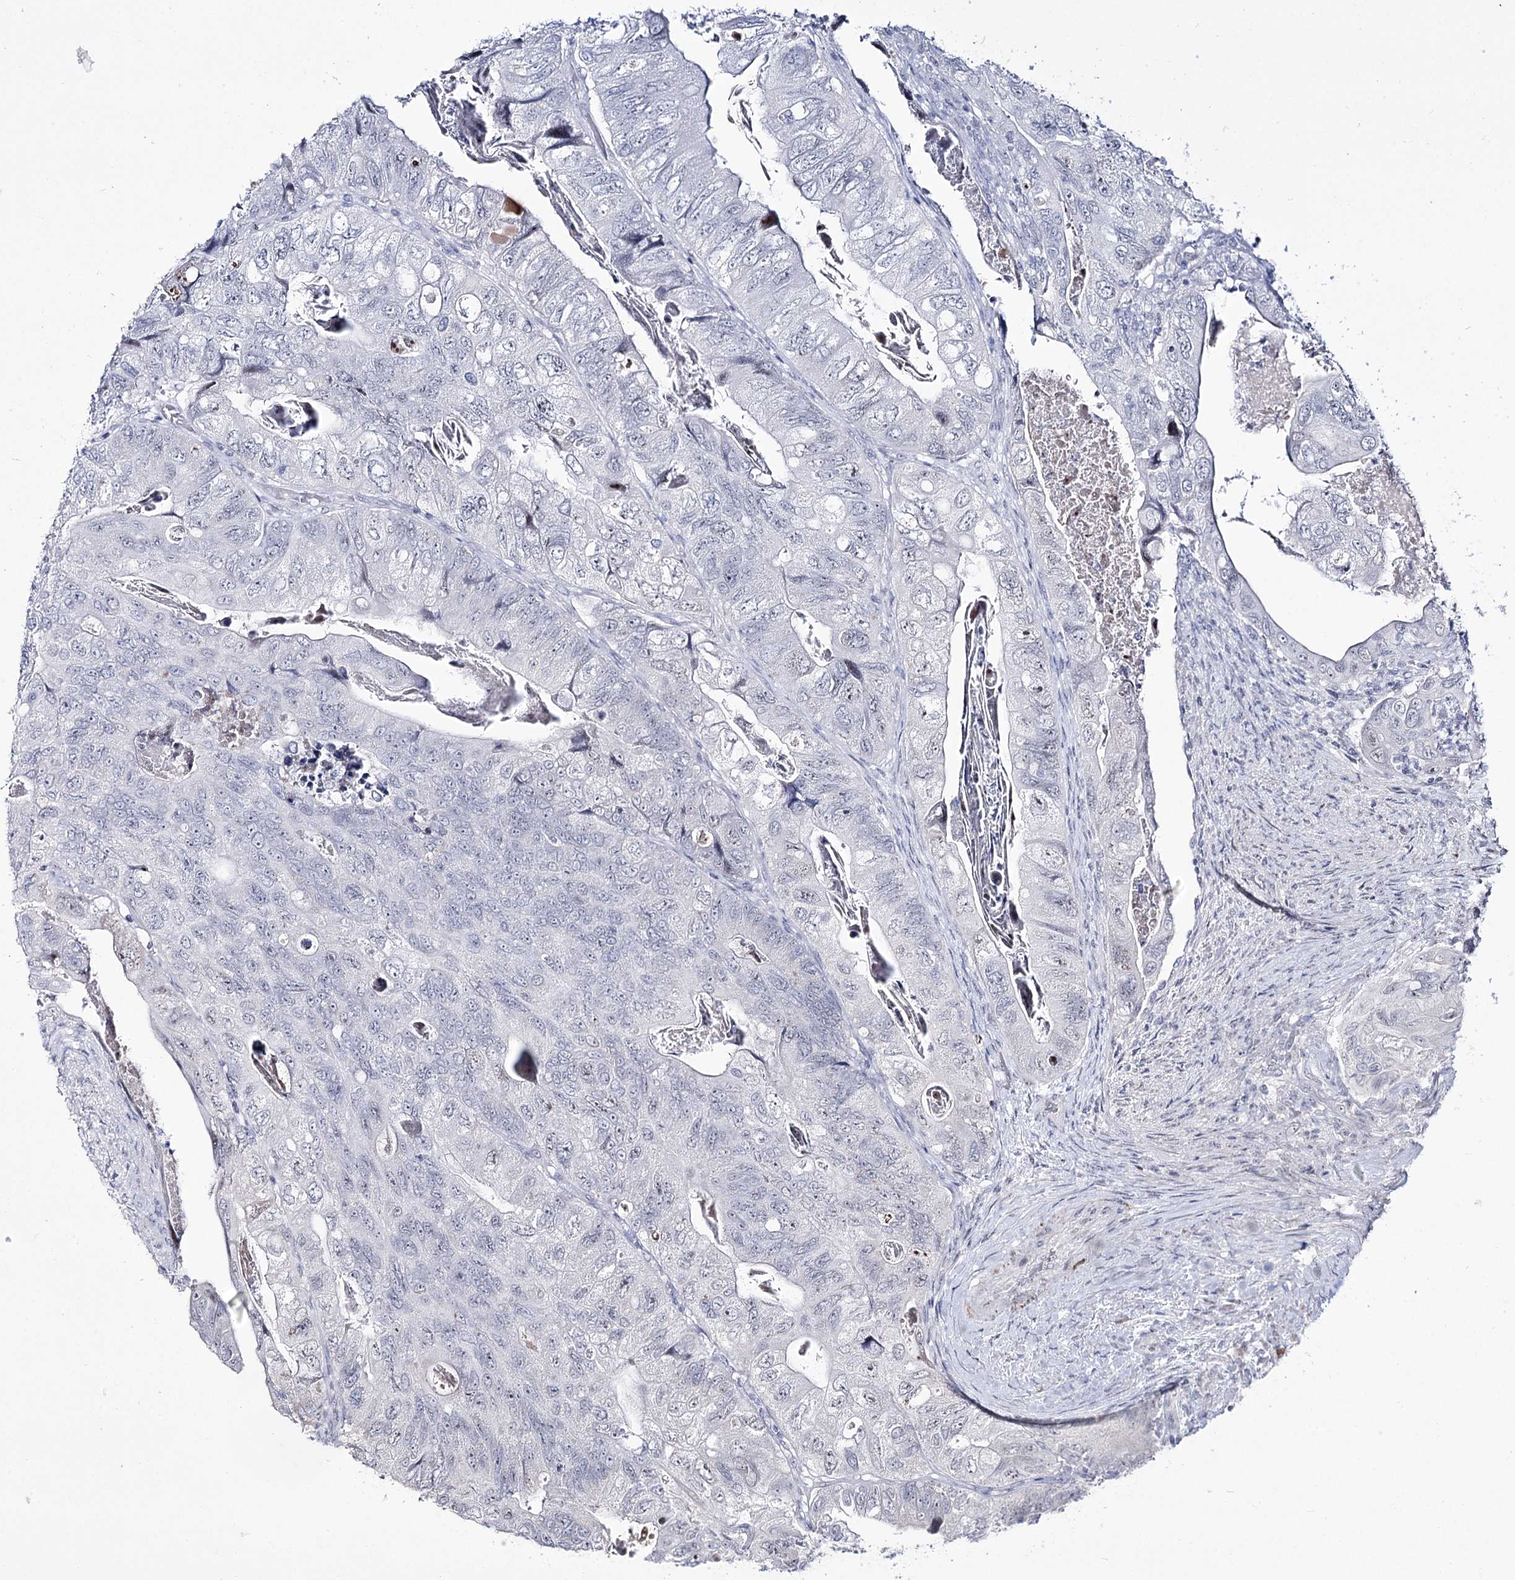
{"staining": {"intensity": "negative", "quantity": "none", "location": "none"}, "tissue": "colorectal cancer", "cell_type": "Tumor cells", "image_type": "cancer", "snomed": [{"axis": "morphology", "description": "Adenocarcinoma, NOS"}, {"axis": "topography", "description": "Rectum"}], "caption": "Photomicrograph shows no protein staining in tumor cells of adenocarcinoma (colorectal) tissue.", "gene": "DDX50", "patient": {"sex": "male", "age": 63}}